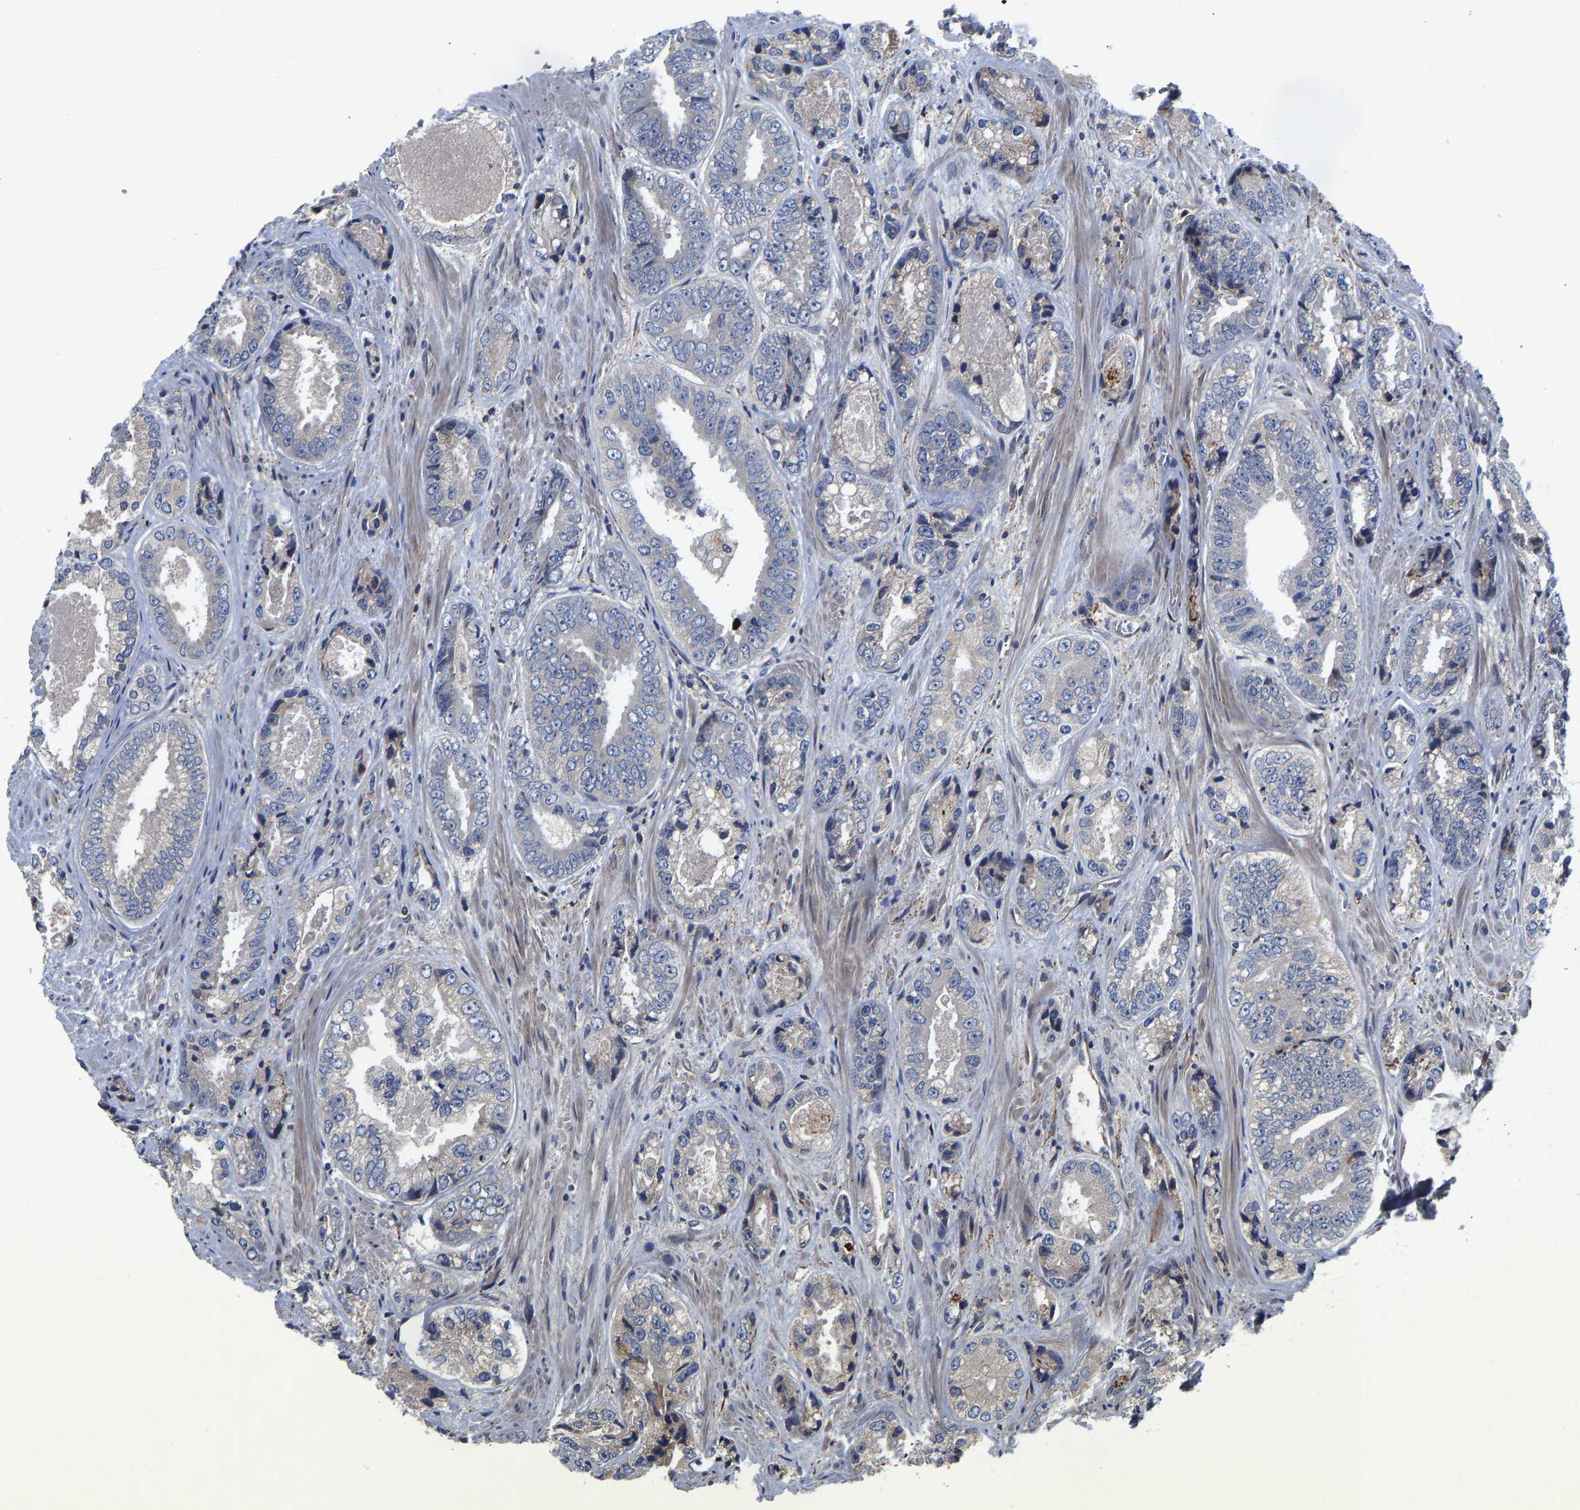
{"staining": {"intensity": "negative", "quantity": "none", "location": "none"}, "tissue": "prostate cancer", "cell_type": "Tumor cells", "image_type": "cancer", "snomed": [{"axis": "morphology", "description": "Adenocarcinoma, High grade"}, {"axis": "topography", "description": "Prostate"}], "caption": "High magnification brightfield microscopy of prostate cancer (adenocarcinoma (high-grade)) stained with DAB (brown) and counterstained with hematoxylin (blue): tumor cells show no significant positivity.", "gene": "FRRS1", "patient": {"sex": "male", "age": 61}}